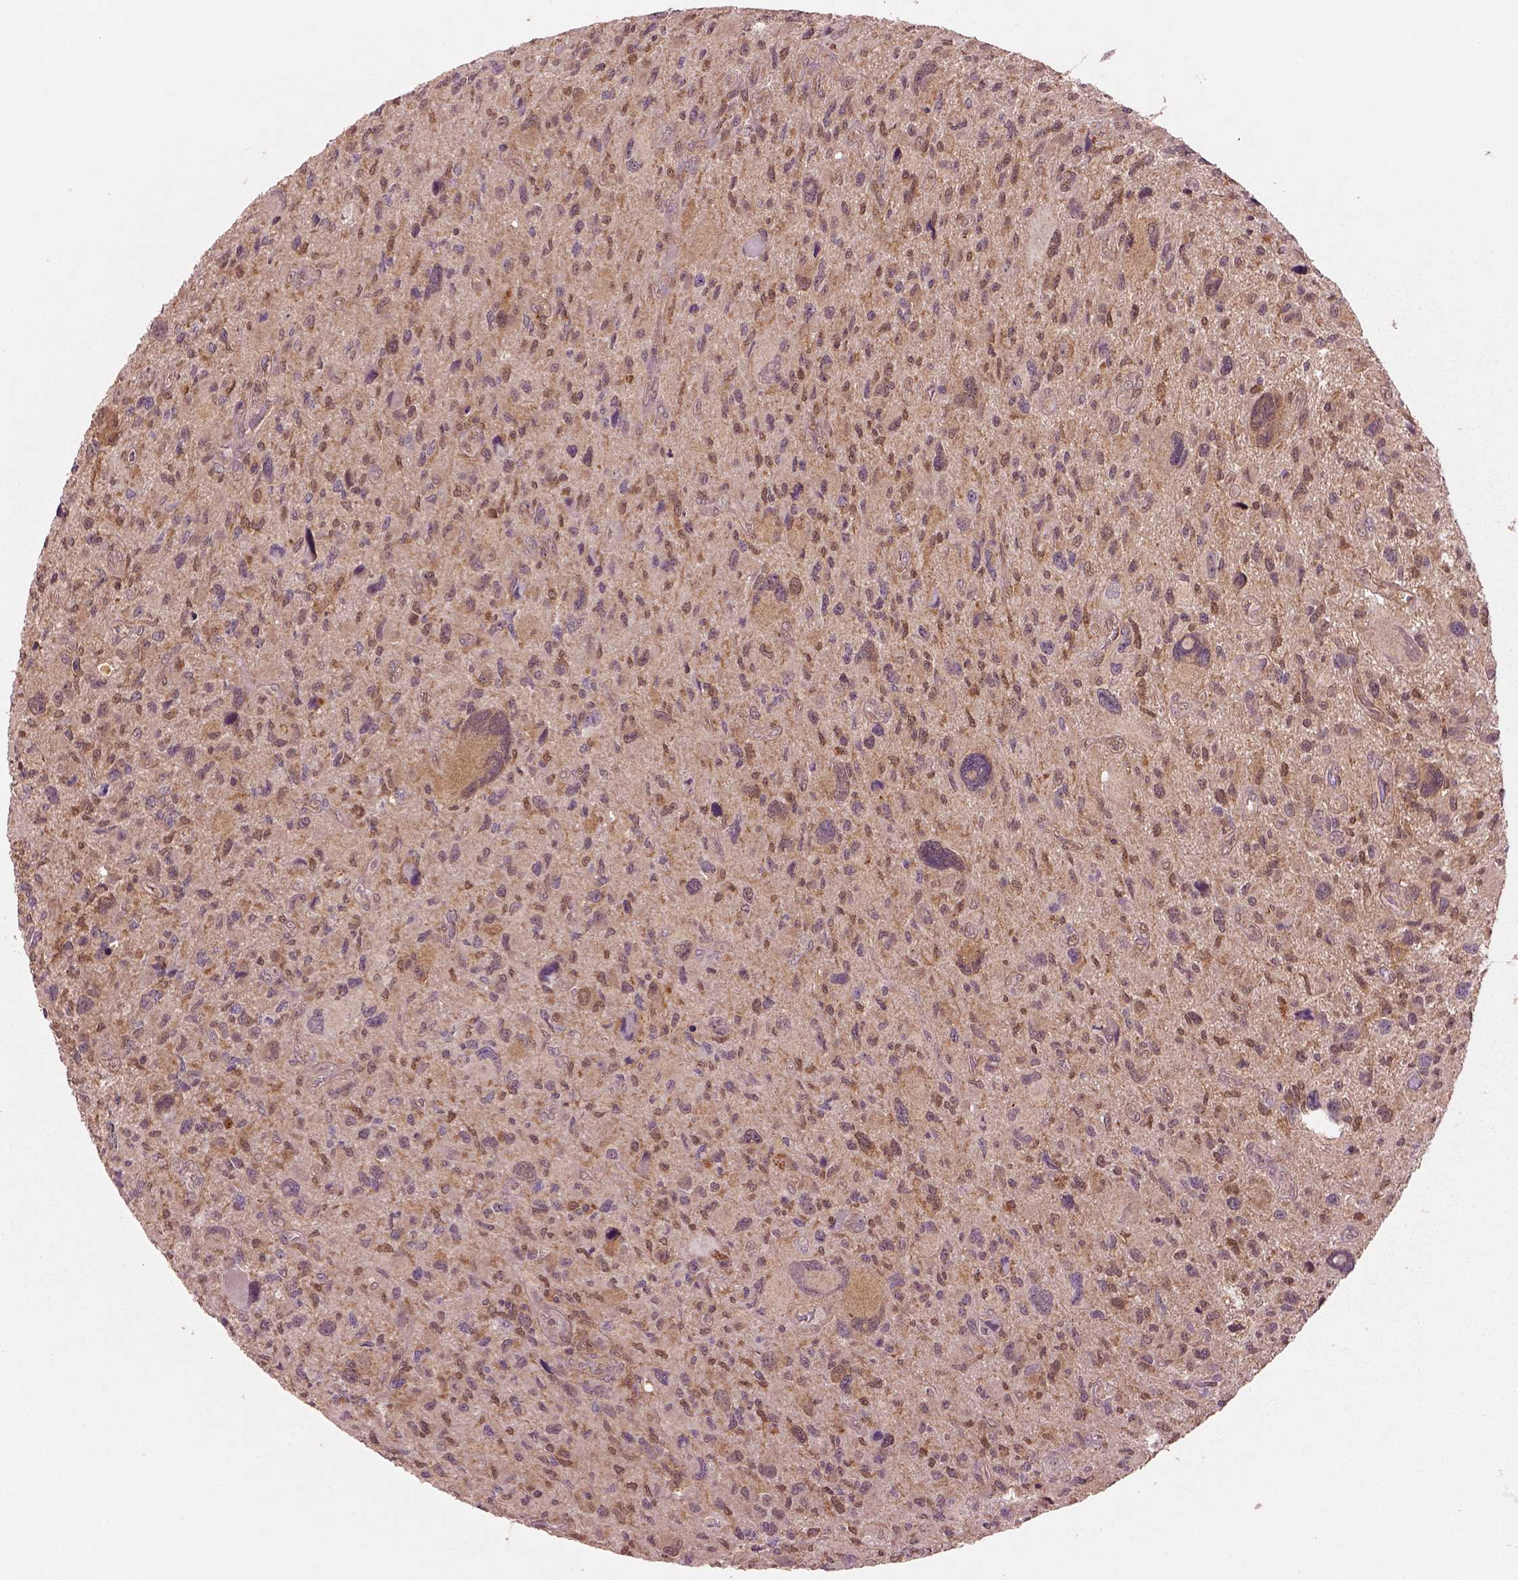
{"staining": {"intensity": "moderate", "quantity": ">75%", "location": "cytoplasmic/membranous"}, "tissue": "glioma", "cell_type": "Tumor cells", "image_type": "cancer", "snomed": [{"axis": "morphology", "description": "Glioma, malignant, NOS"}, {"axis": "morphology", "description": "Glioma, malignant, High grade"}, {"axis": "topography", "description": "Brain"}], "caption": "Brown immunohistochemical staining in human glioma exhibits moderate cytoplasmic/membranous staining in approximately >75% of tumor cells.", "gene": "MDP1", "patient": {"sex": "female", "age": 71}}